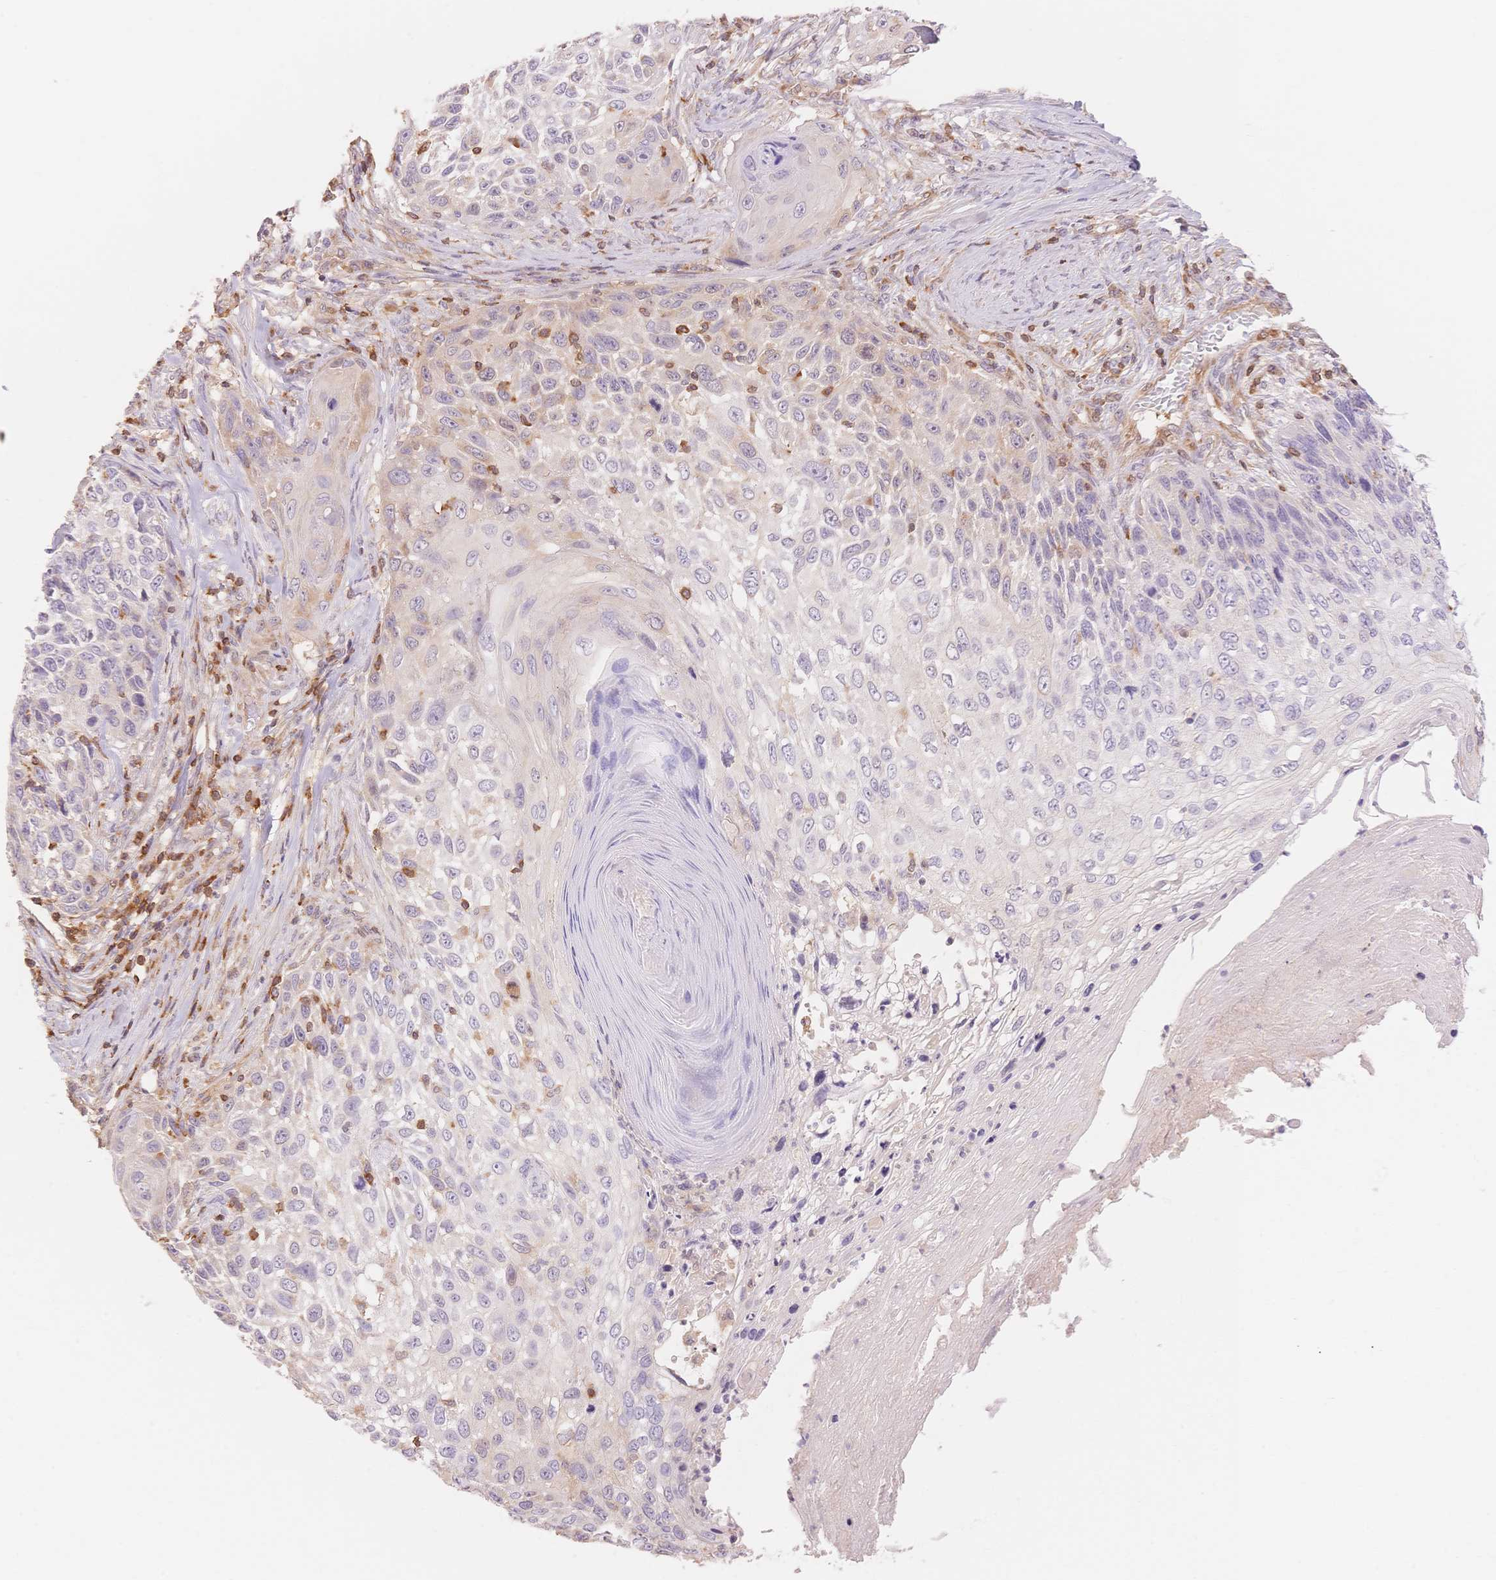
{"staining": {"intensity": "weak", "quantity": "<25%", "location": "cytoplasmic/membranous"}, "tissue": "skin cancer", "cell_type": "Tumor cells", "image_type": "cancer", "snomed": [{"axis": "morphology", "description": "Squamous cell carcinoma, NOS"}, {"axis": "topography", "description": "Skin"}], "caption": "Protein analysis of skin cancer reveals no significant staining in tumor cells.", "gene": "STK39", "patient": {"sex": "male", "age": 92}}